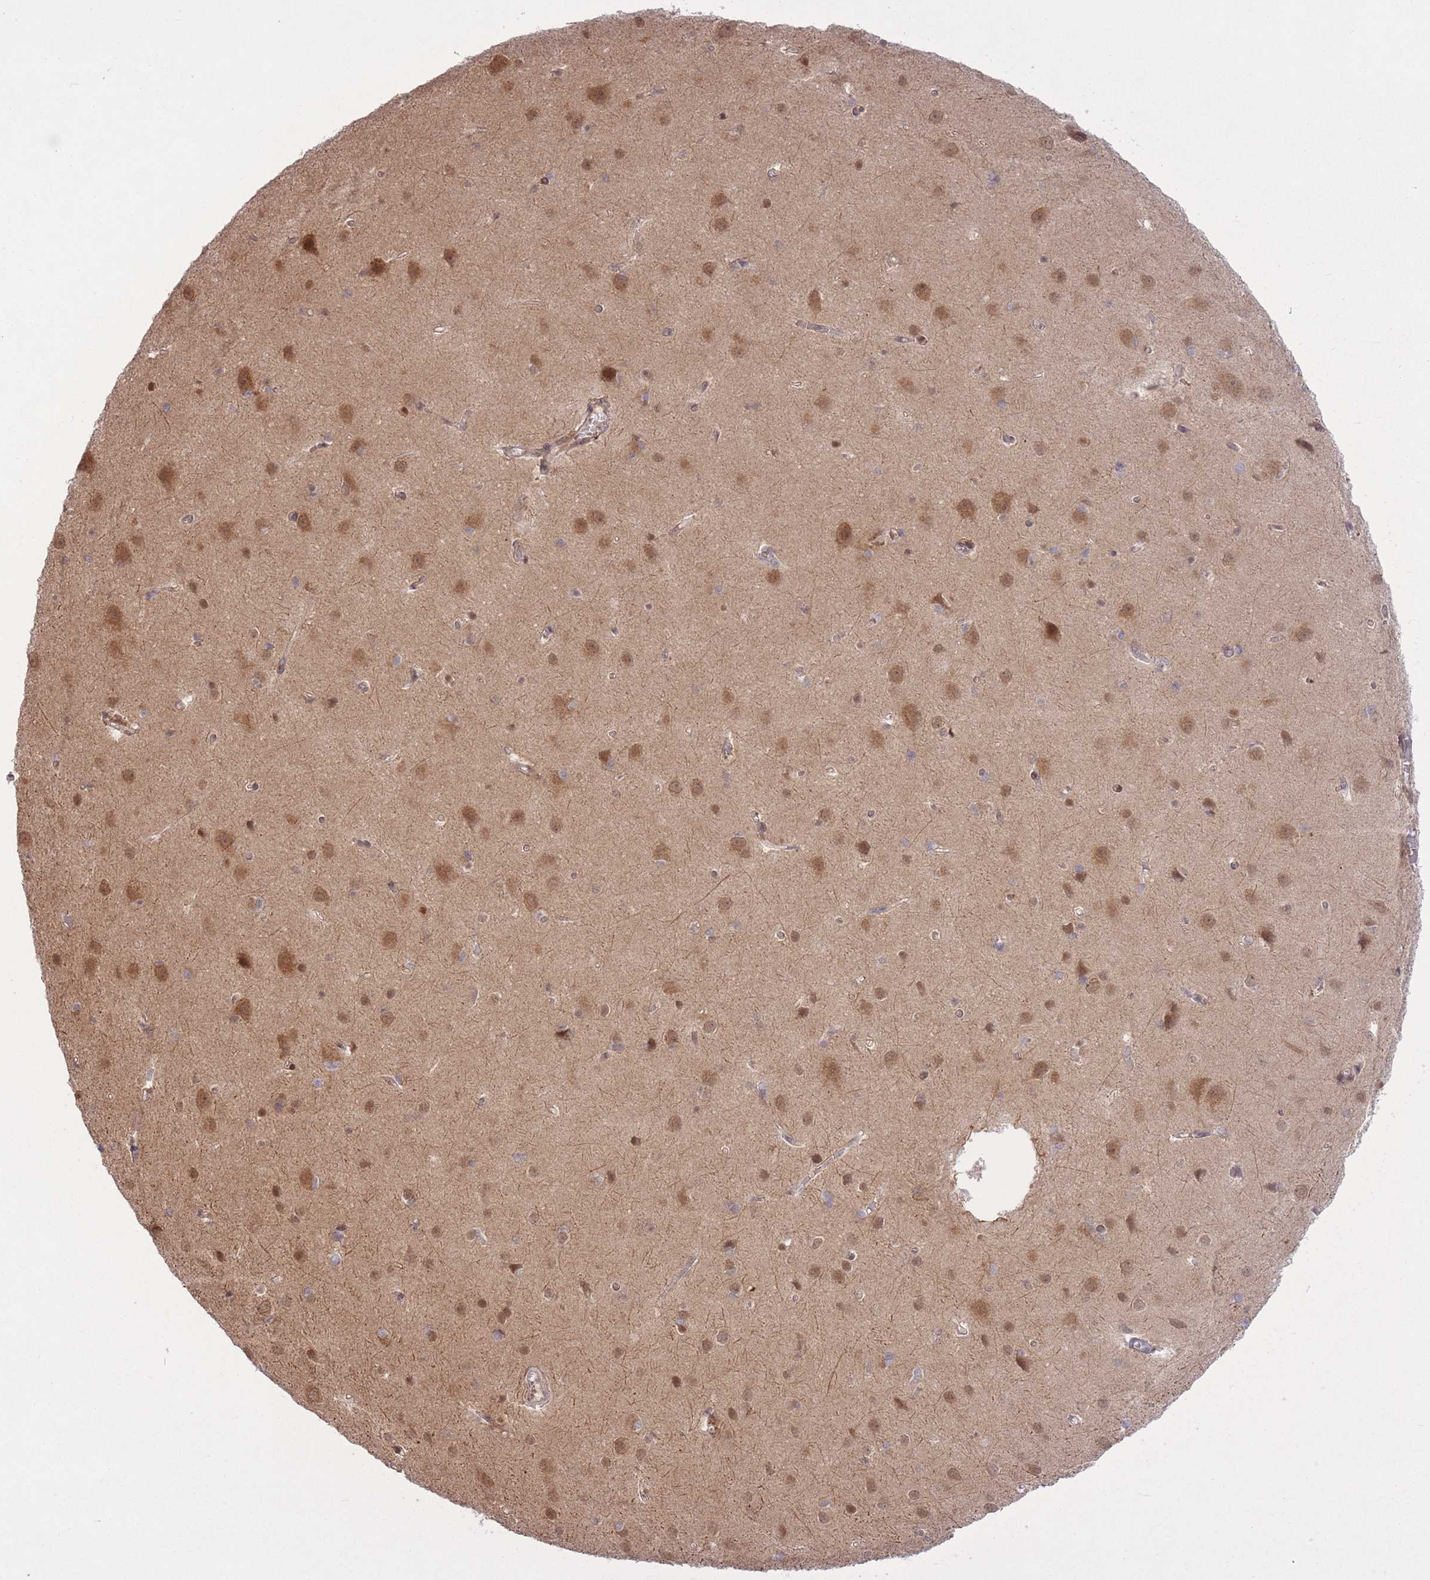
{"staining": {"intensity": "weak", "quantity": "25%-75%", "location": "cytoplasmic/membranous"}, "tissue": "cerebral cortex", "cell_type": "Endothelial cells", "image_type": "normal", "snomed": [{"axis": "morphology", "description": "Normal tissue, NOS"}, {"axis": "topography", "description": "Cerebral cortex"}], "caption": "The histopathology image displays immunohistochemical staining of benign cerebral cortex. There is weak cytoplasmic/membranous staining is seen in approximately 25%-75% of endothelial cells.", "gene": "ZNF391", "patient": {"sex": "male", "age": 37}}